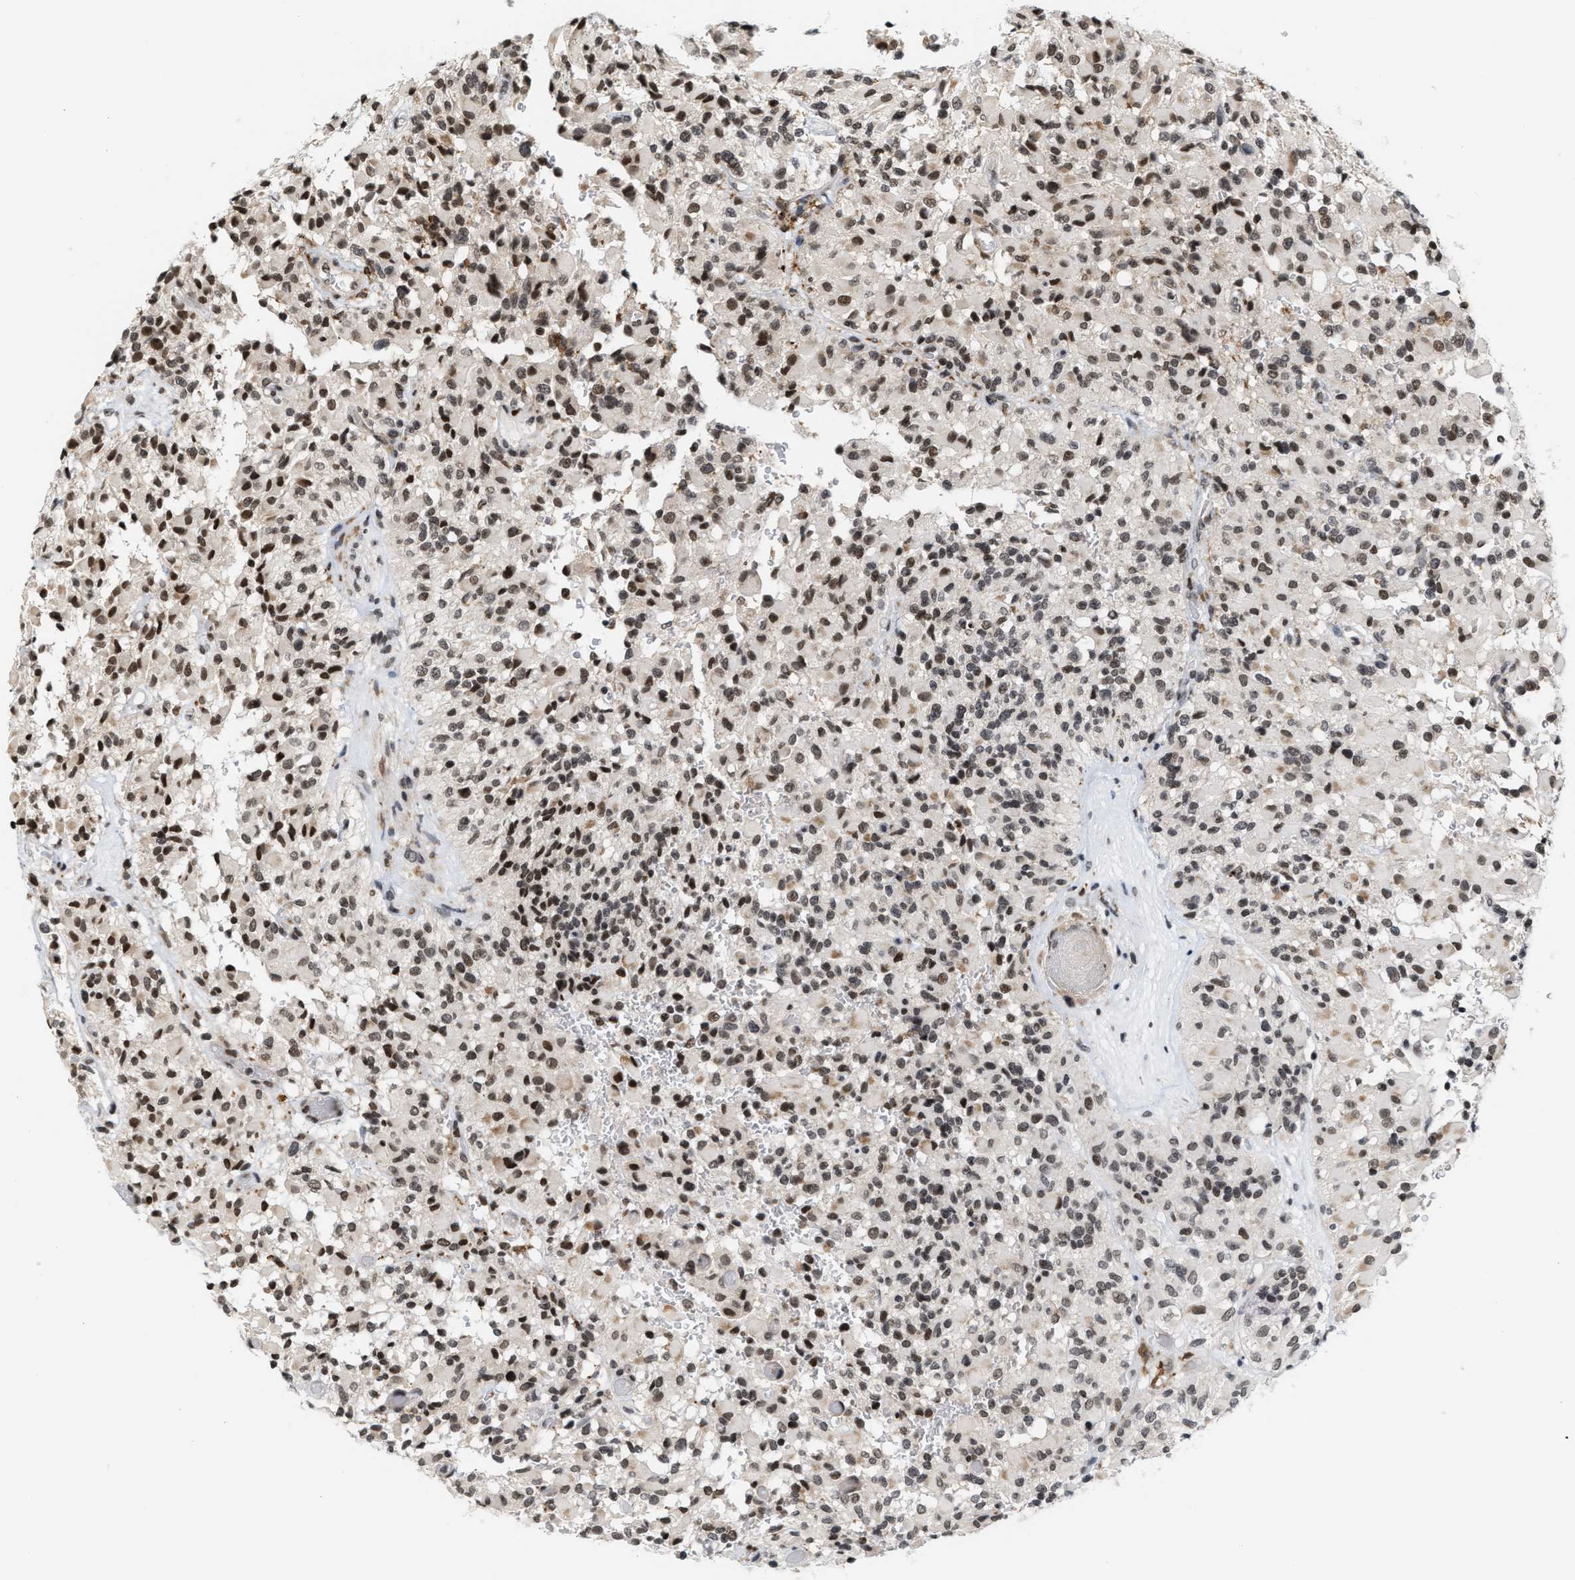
{"staining": {"intensity": "moderate", "quantity": ">75%", "location": "nuclear"}, "tissue": "glioma", "cell_type": "Tumor cells", "image_type": "cancer", "snomed": [{"axis": "morphology", "description": "Glioma, malignant, High grade"}, {"axis": "topography", "description": "Brain"}], "caption": "A brown stain labels moderate nuclear expression of a protein in human malignant glioma (high-grade) tumor cells.", "gene": "ANKRD6", "patient": {"sex": "male", "age": 71}}